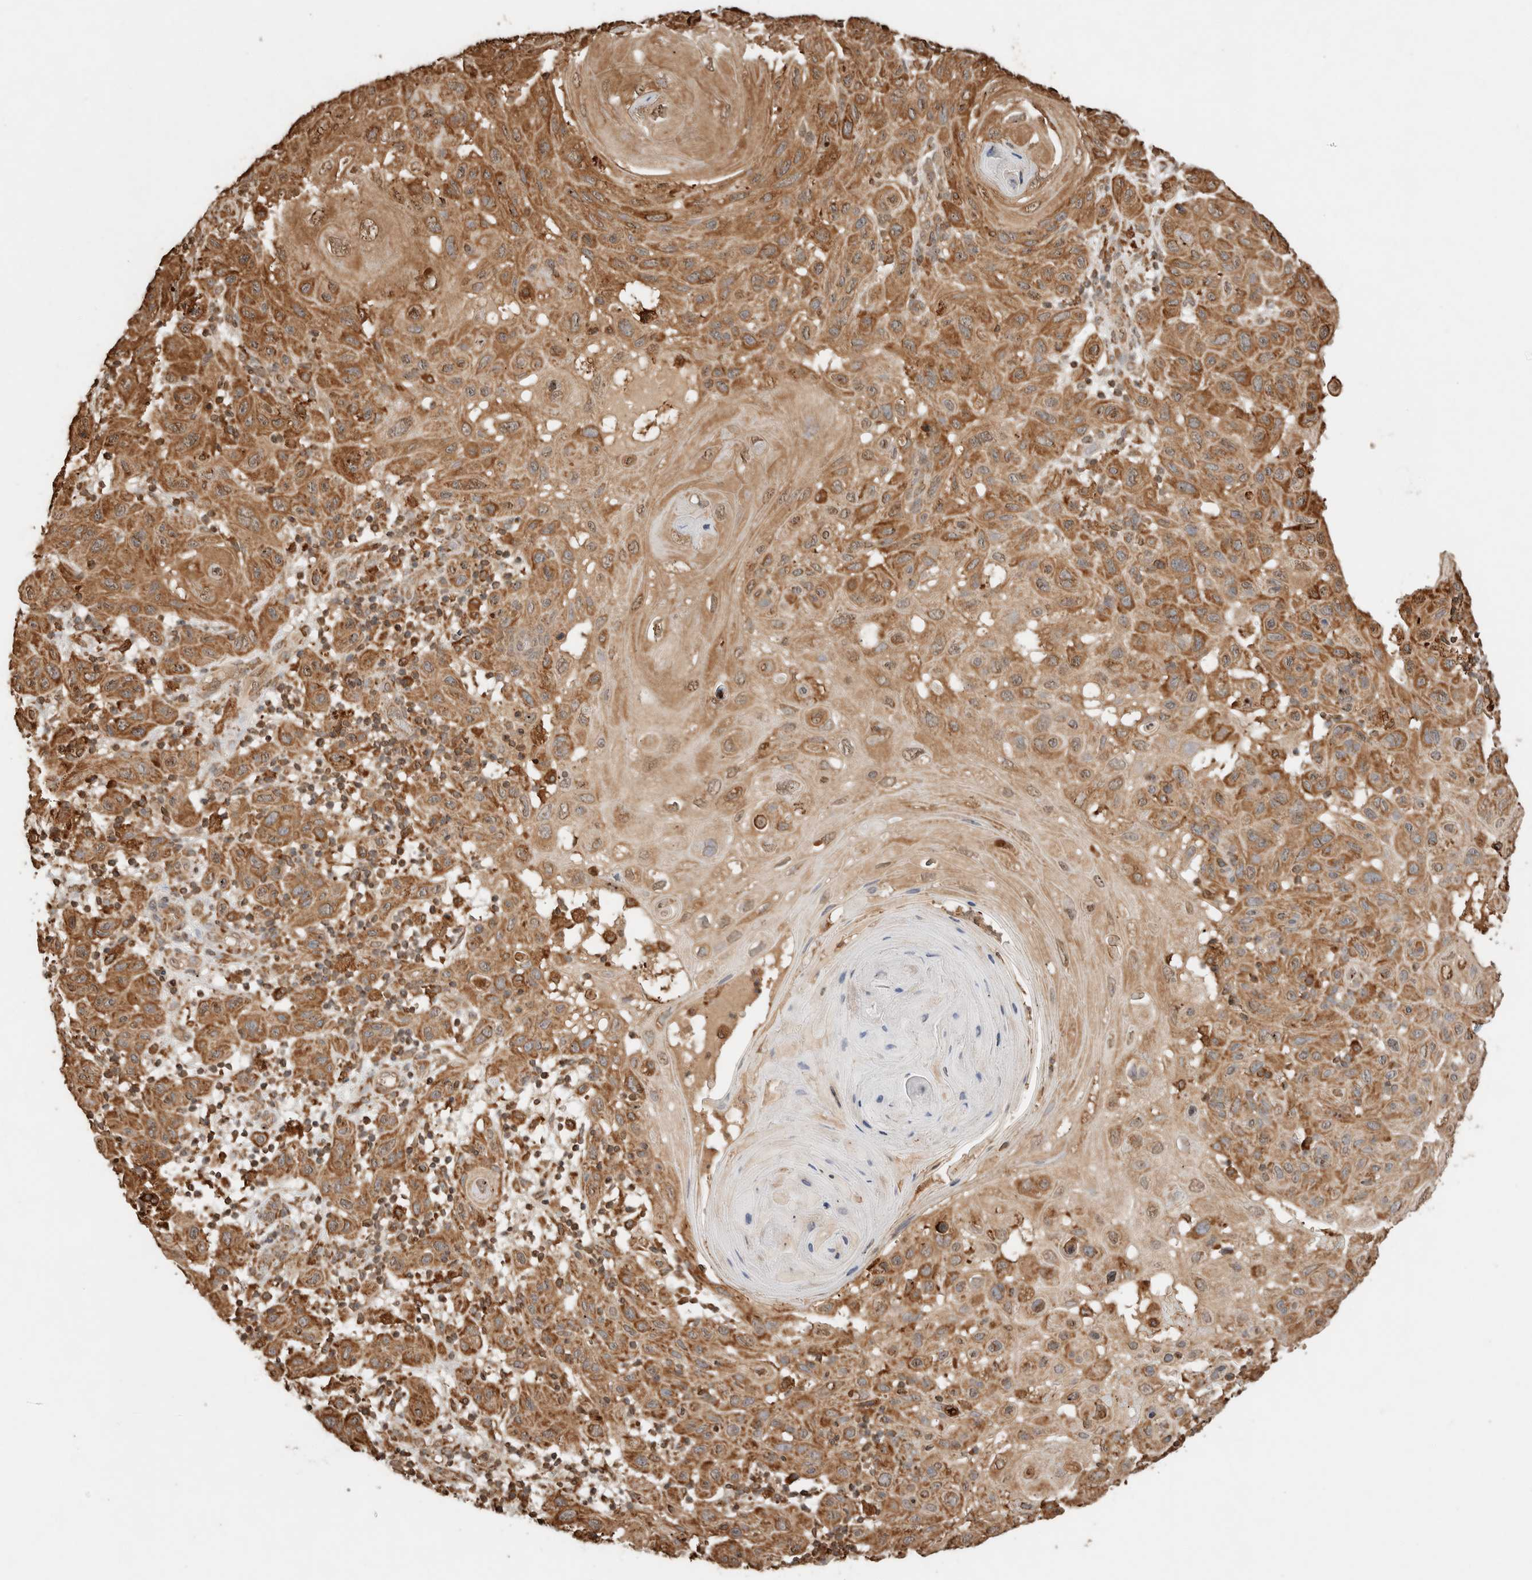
{"staining": {"intensity": "moderate", "quantity": ">75%", "location": "cytoplasmic/membranous"}, "tissue": "skin cancer", "cell_type": "Tumor cells", "image_type": "cancer", "snomed": [{"axis": "morphology", "description": "Normal tissue, NOS"}, {"axis": "morphology", "description": "Squamous cell carcinoma, NOS"}, {"axis": "topography", "description": "Skin"}], "caption": "Squamous cell carcinoma (skin) stained with a protein marker displays moderate staining in tumor cells.", "gene": "ERAP1", "patient": {"sex": "female", "age": 96}}